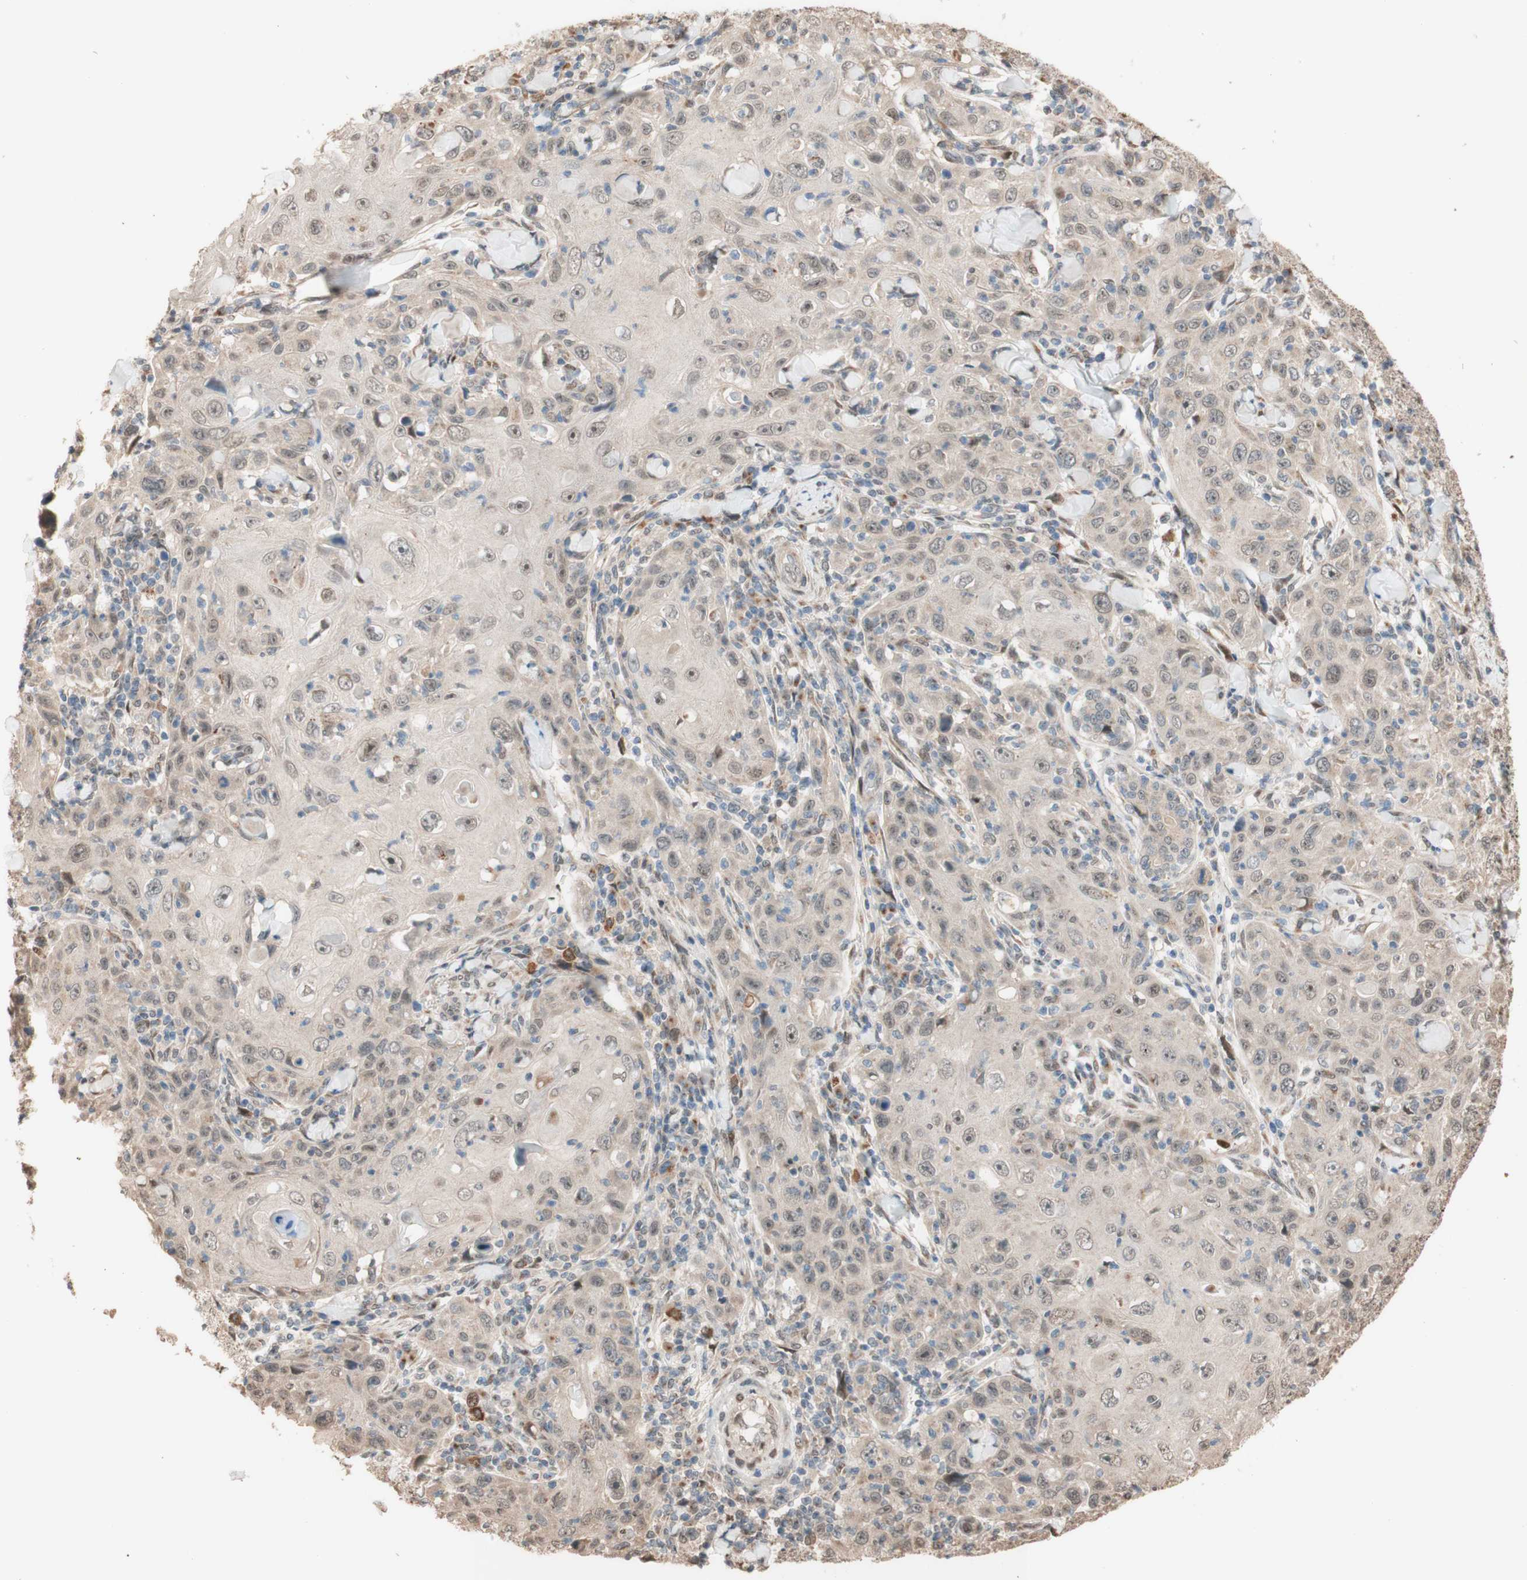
{"staining": {"intensity": "negative", "quantity": "none", "location": "none"}, "tissue": "skin cancer", "cell_type": "Tumor cells", "image_type": "cancer", "snomed": [{"axis": "morphology", "description": "Squamous cell carcinoma, NOS"}, {"axis": "topography", "description": "Skin"}], "caption": "Tumor cells are negative for brown protein staining in skin cancer (squamous cell carcinoma). Brightfield microscopy of immunohistochemistry stained with DAB (3,3'-diaminobenzidine) (brown) and hematoxylin (blue), captured at high magnification.", "gene": "CCNC", "patient": {"sex": "female", "age": 88}}